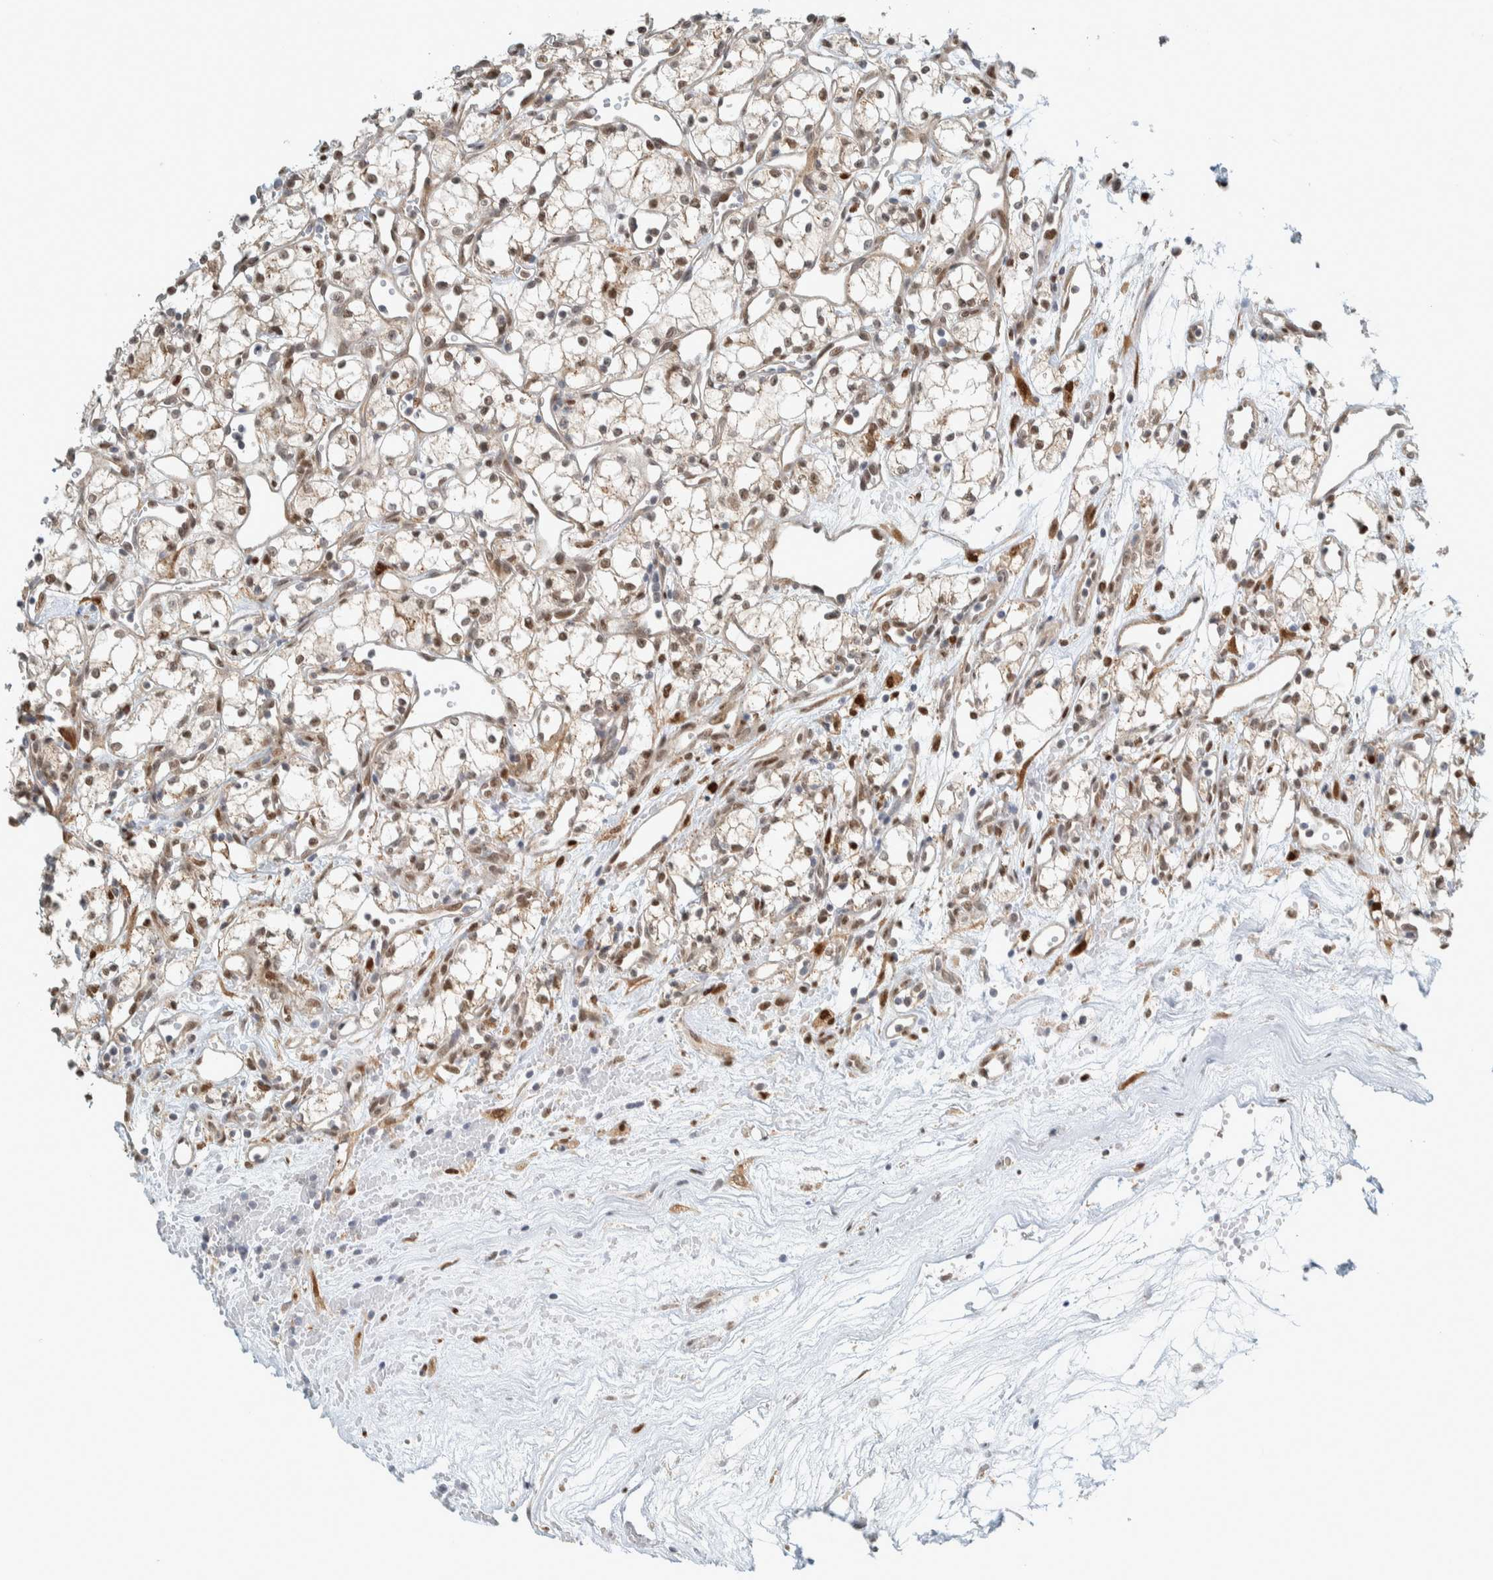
{"staining": {"intensity": "moderate", "quantity": ">75%", "location": "nuclear"}, "tissue": "renal cancer", "cell_type": "Tumor cells", "image_type": "cancer", "snomed": [{"axis": "morphology", "description": "Adenocarcinoma, NOS"}, {"axis": "topography", "description": "Kidney"}], "caption": "Tumor cells exhibit medium levels of moderate nuclear staining in approximately >75% of cells in human adenocarcinoma (renal). (DAB (3,3'-diaminobenzidine) IHC with brightfield microscopy, high magnification).", "gene": "TFE3", "patient": {"sex": "male", "age": 59}}